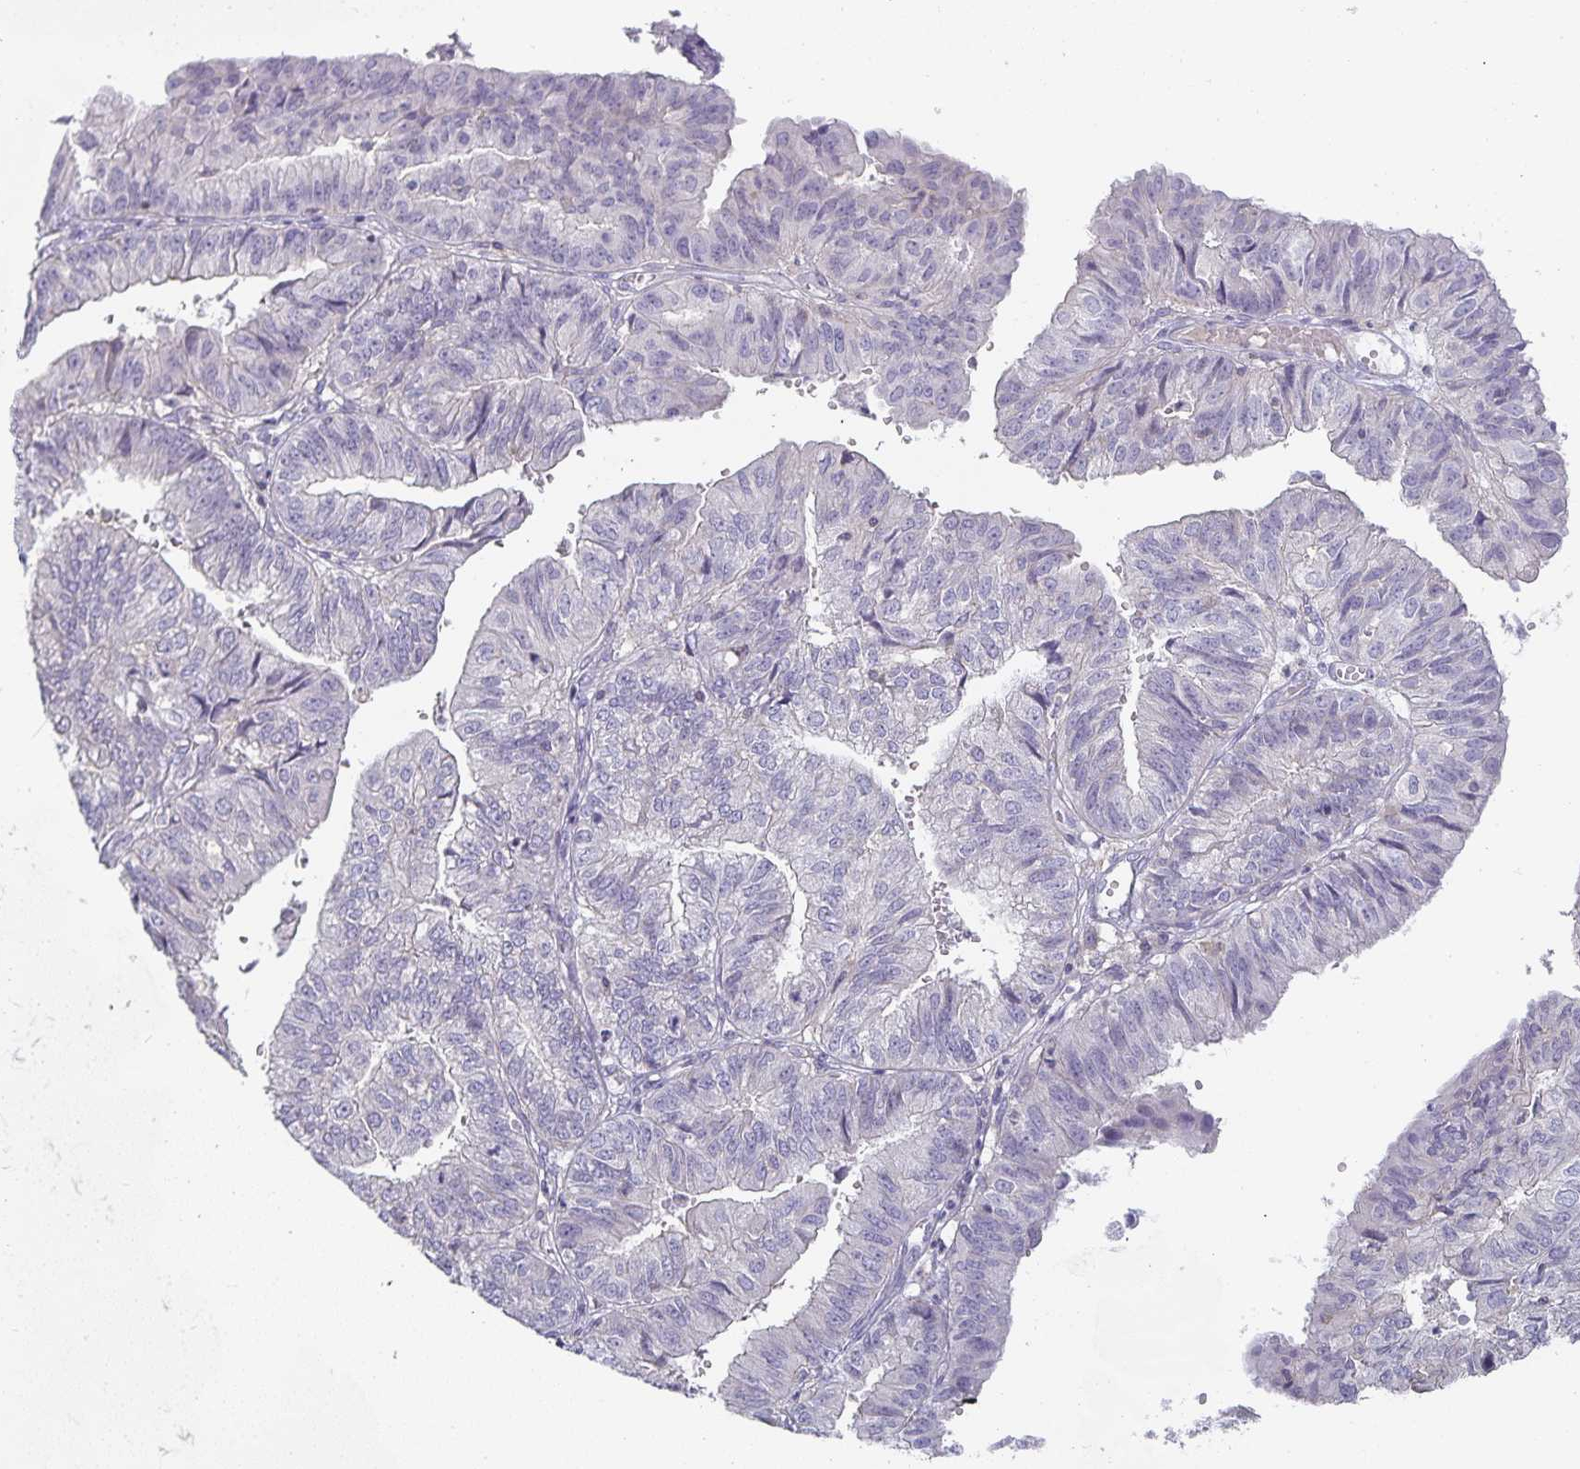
{"staining": {"intensity": "negative", "quantity": "none", "location": "none"}, "tissue": "endometrial cancer", "cell_type": "Tumor cells", "image_type": "cancer", "snomed": [{"axis": "morphology", "description": "Adenocarcinoma, NOS"}, {"axis": "topography", "description": "Endometrium"}], "caption": "Image shows no protein staining in tumor cells of endometrial adenocarcinoma tissue.", "gene": "GATA3", "patient": {"sex": "female", "age": 56}}